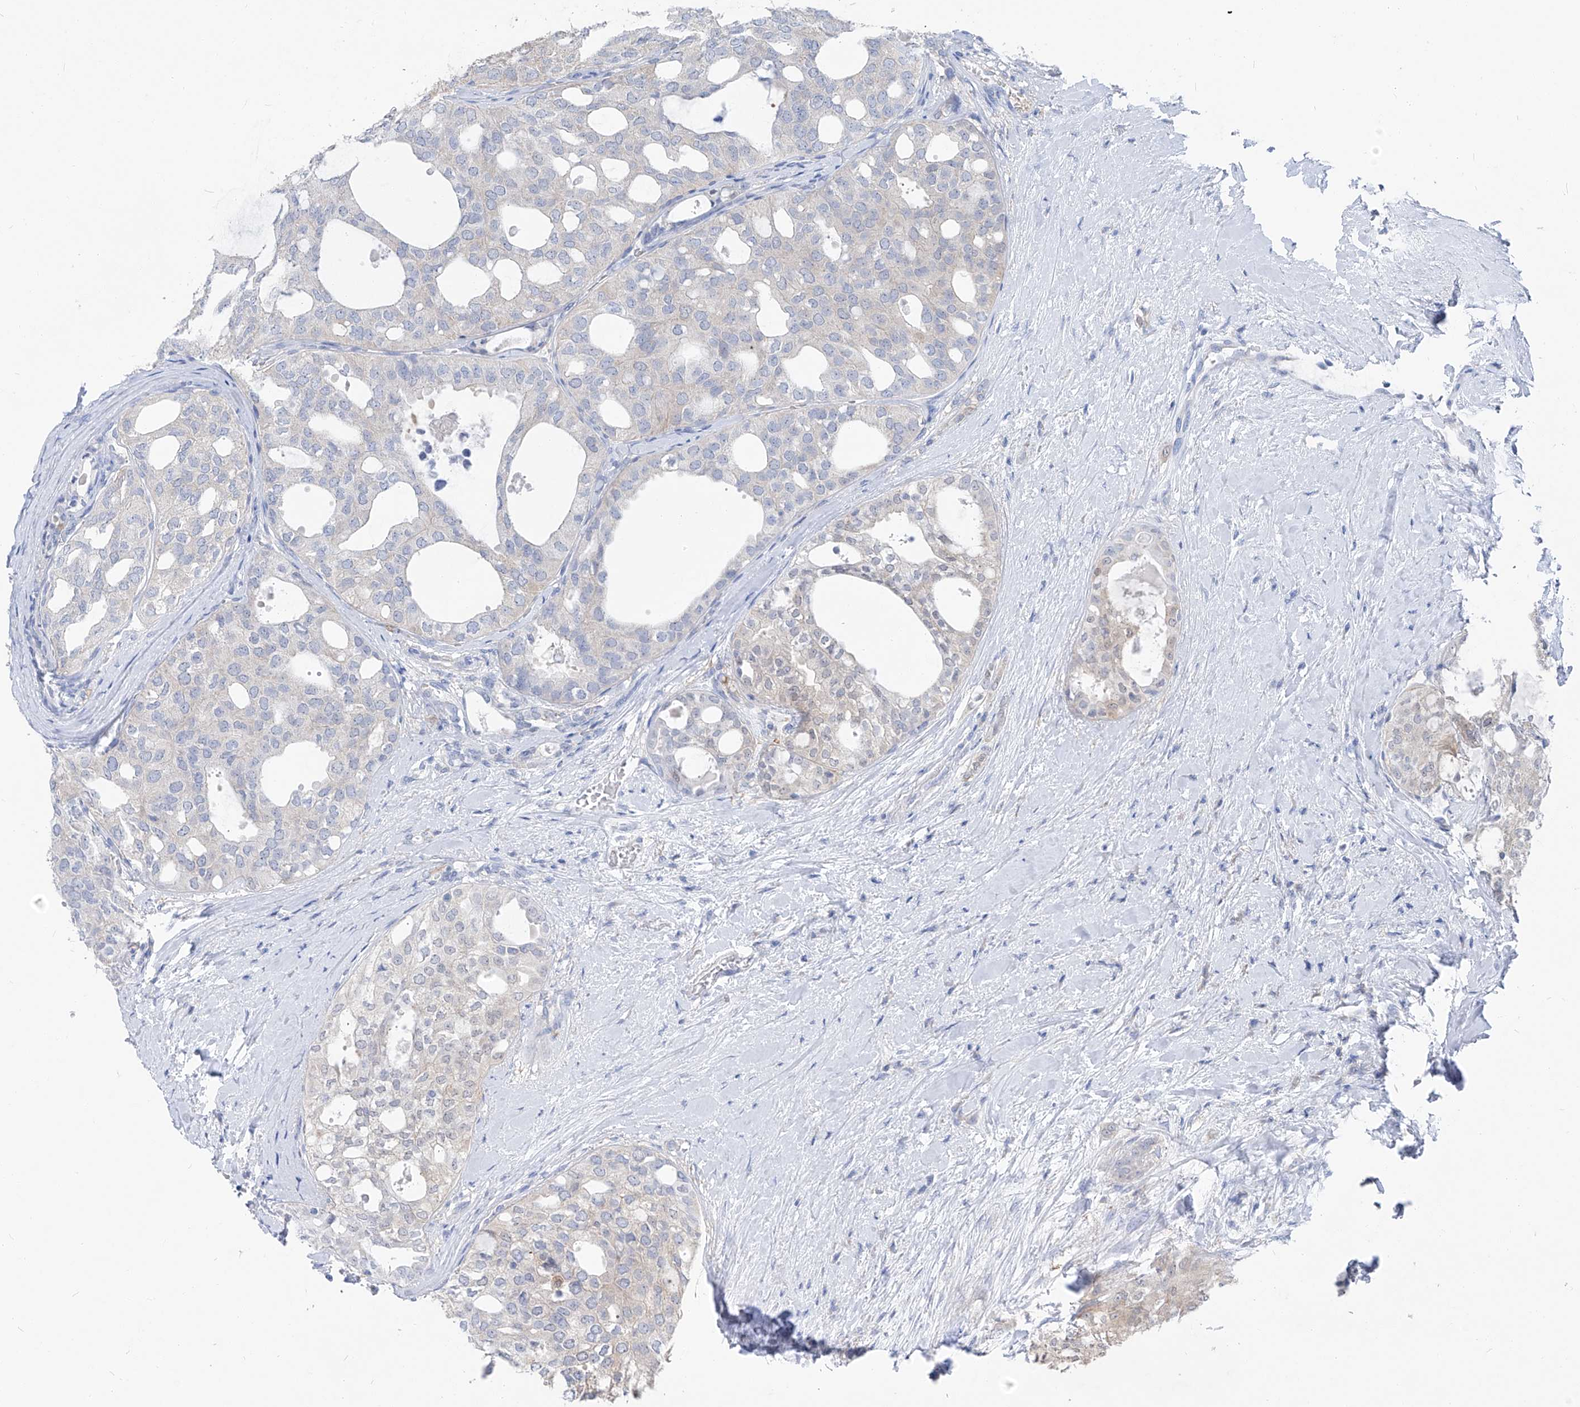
{"staining": {"intensity": "moderate", "quantity": "<25%", "location": "cytoplasmic/membranous"}, "tissue": "thyroid cancer", "cell_type": "Tumor cells", "image_type": "cancer", "snomed": [{"axis": "morphology", "description": "Follicular adenoma carcinoma, NOS"}, {"axis": "topography", "description": "Thyroid gland"}], "caption": "There is low levels of moderate cytoplasmic/membranous positivity in tumor cells of thyroid follicular adenoma carcinoma, as demonstrated by immunohistochemical staining (brown color).", "gene": "UFL1", "patient": {"sex": "male", "age": 75}}